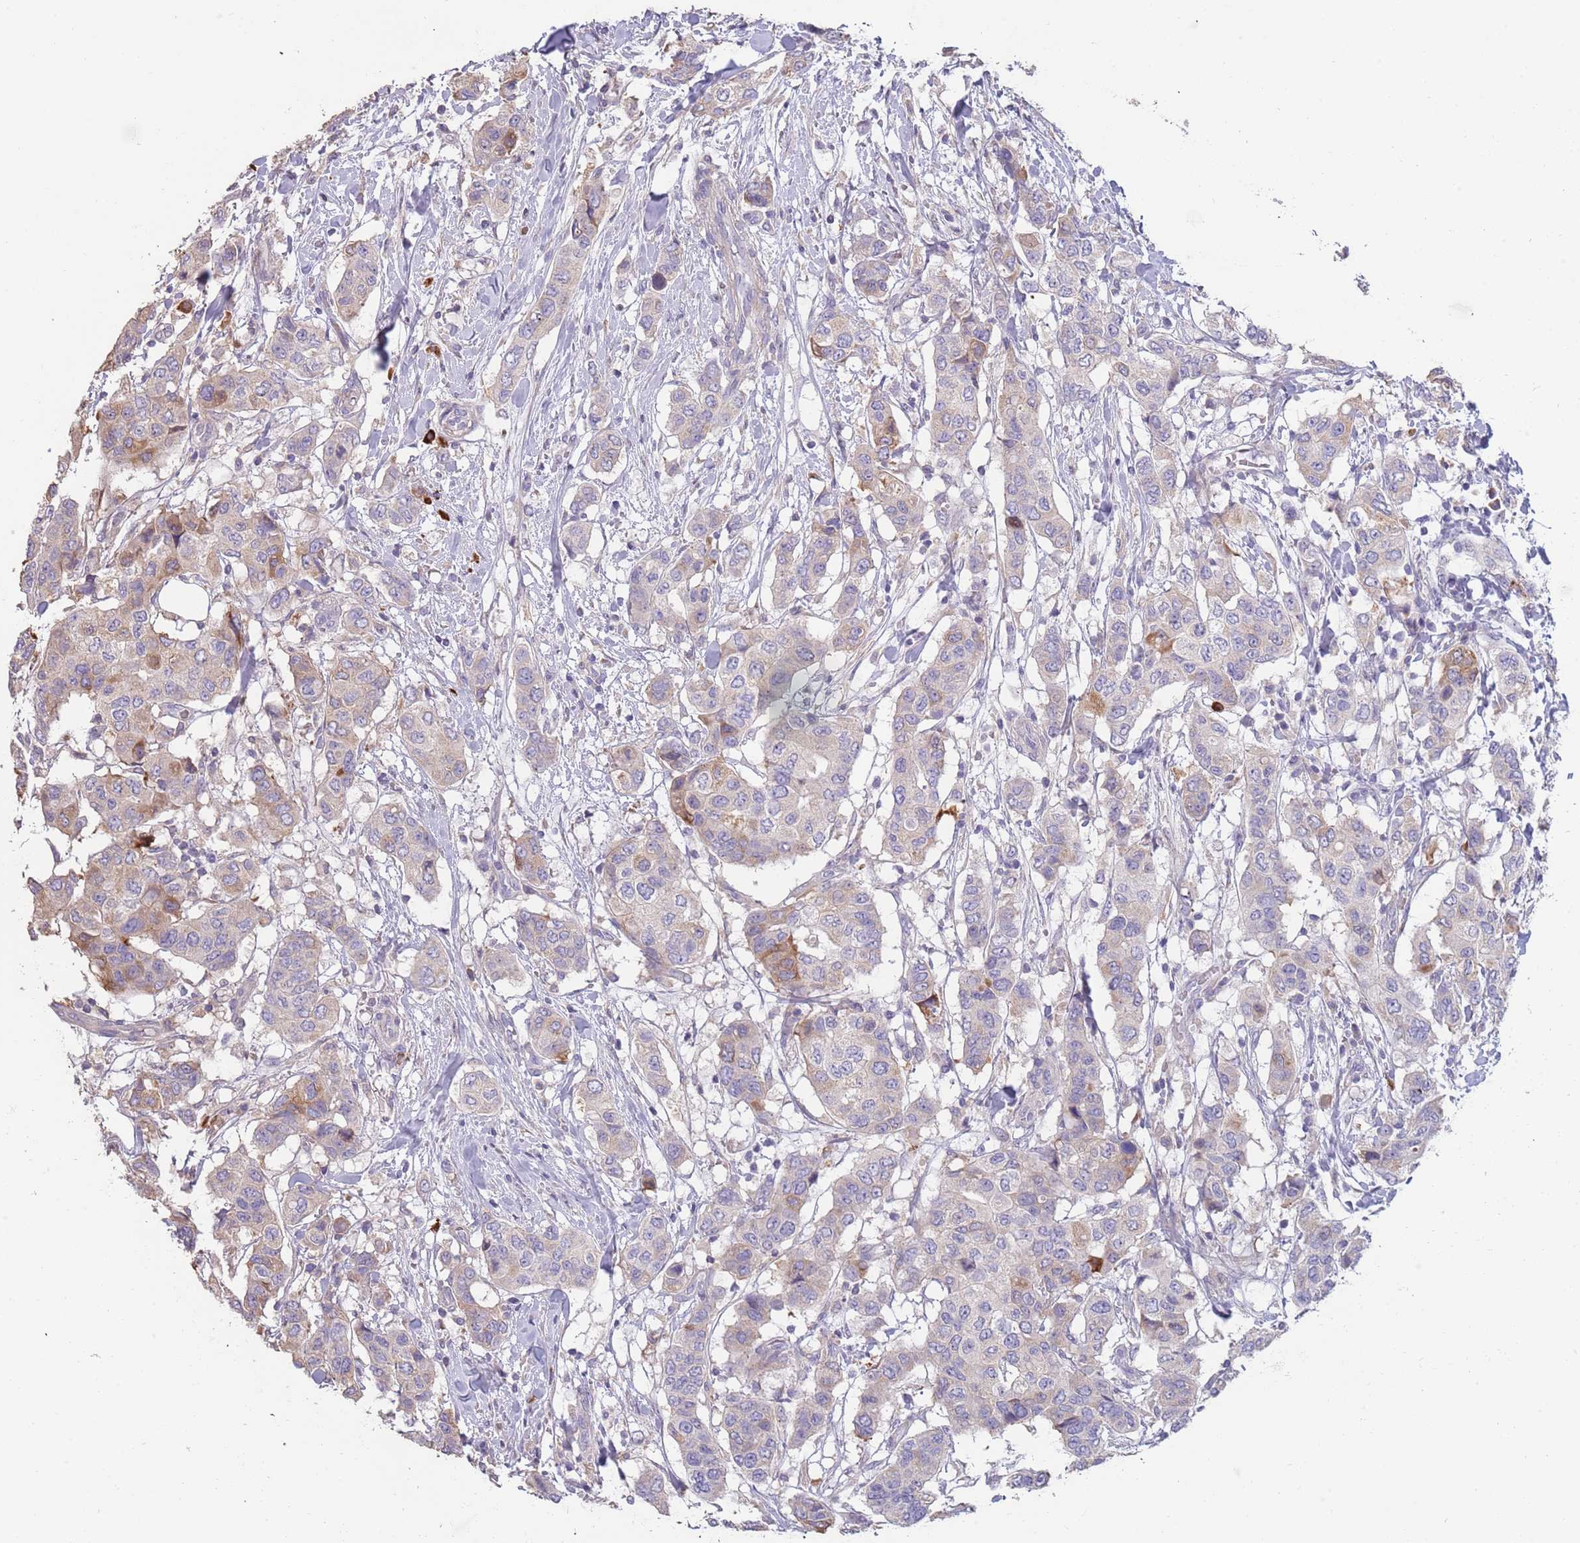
{"staining": {"intensity": "moderate", "quantity": "<25%", "location": "cytoplasmic/membranous"}, "tissue": "breast cancer", "cell_type": "Tumor cells", "image_type": "cancer", "snomed": [{"axis": "morphology", "description": "Lobular carcinoma"}, {"axis": "topography", "description": "Breast"}], "caption": "High-magnification brightfield microscopy of breast cancer (lobular carcinoma) stained with DAB (brown) and counterstained with hematoxylin (blue). tumor cells exhibit moderate cytoplasmic/membranous expression is identified in about<25% of cells. (Stains: DAB (3,3'-diaminobenzidine) in brown, nuclei in blue, Microscopy: brightfield microscopy at high magnification).", "gene": "SUSD1", "patient": {"sex": "female", "age": 51}}